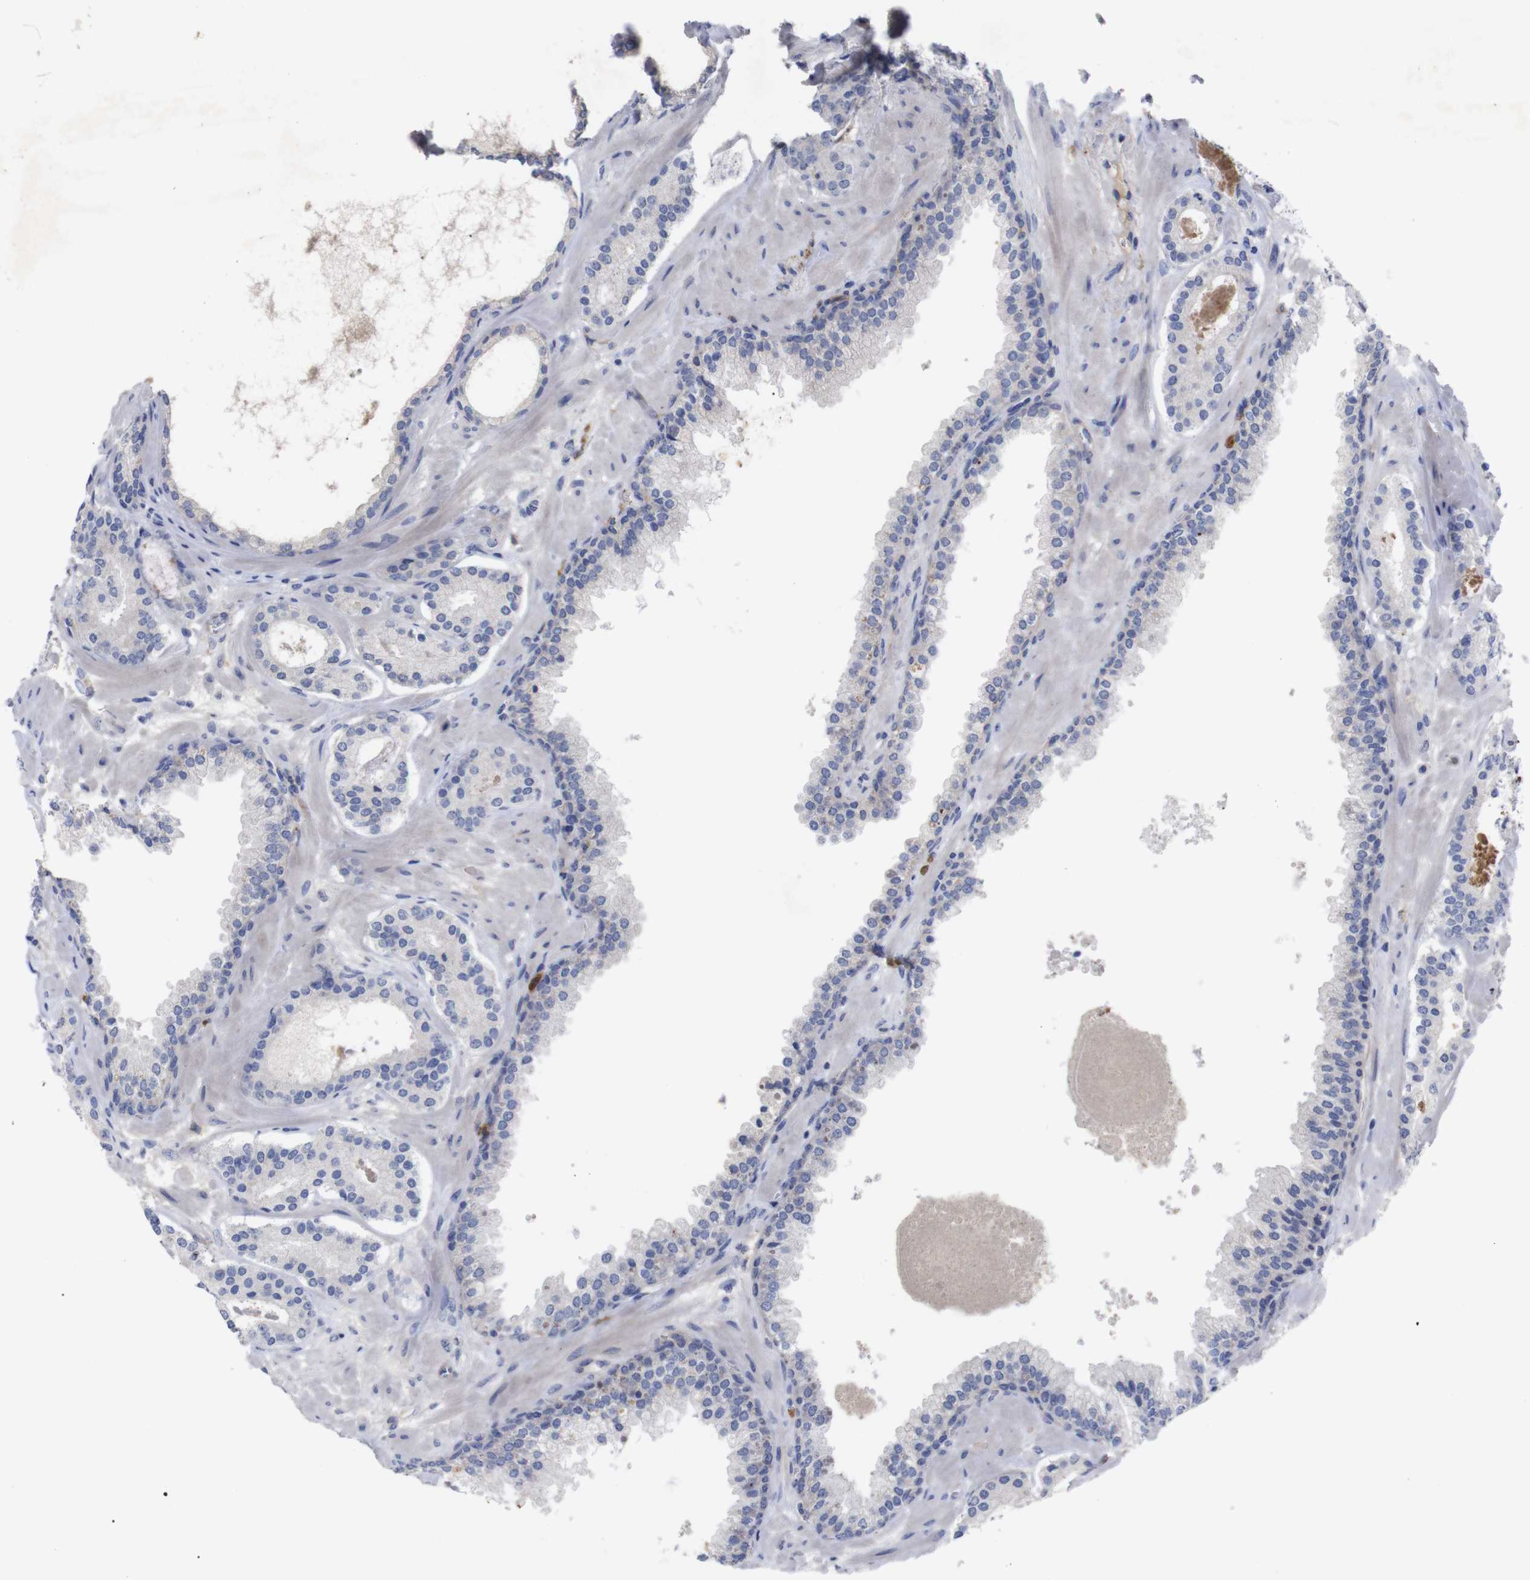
{"staining": {"intensity": "negative", "quantity": "none", "location": "none"}, "tissue": "prostate cancer", "cell_type": "Tumor cells", "image_type": "cancer", "snomed": [{"axis": "morphology", "description": "Adenocarcinoma, Low grade"}, {"axis": "topography", "description": "Prostate"}], "caption": "Prostate cancer (adenocarcinoma (low-grade)) was stained to show a protein in brown. There is no significant positivity in tumor cells.", "gene": "C5AR1", "patient": {"sex": "male", "age": 63}}